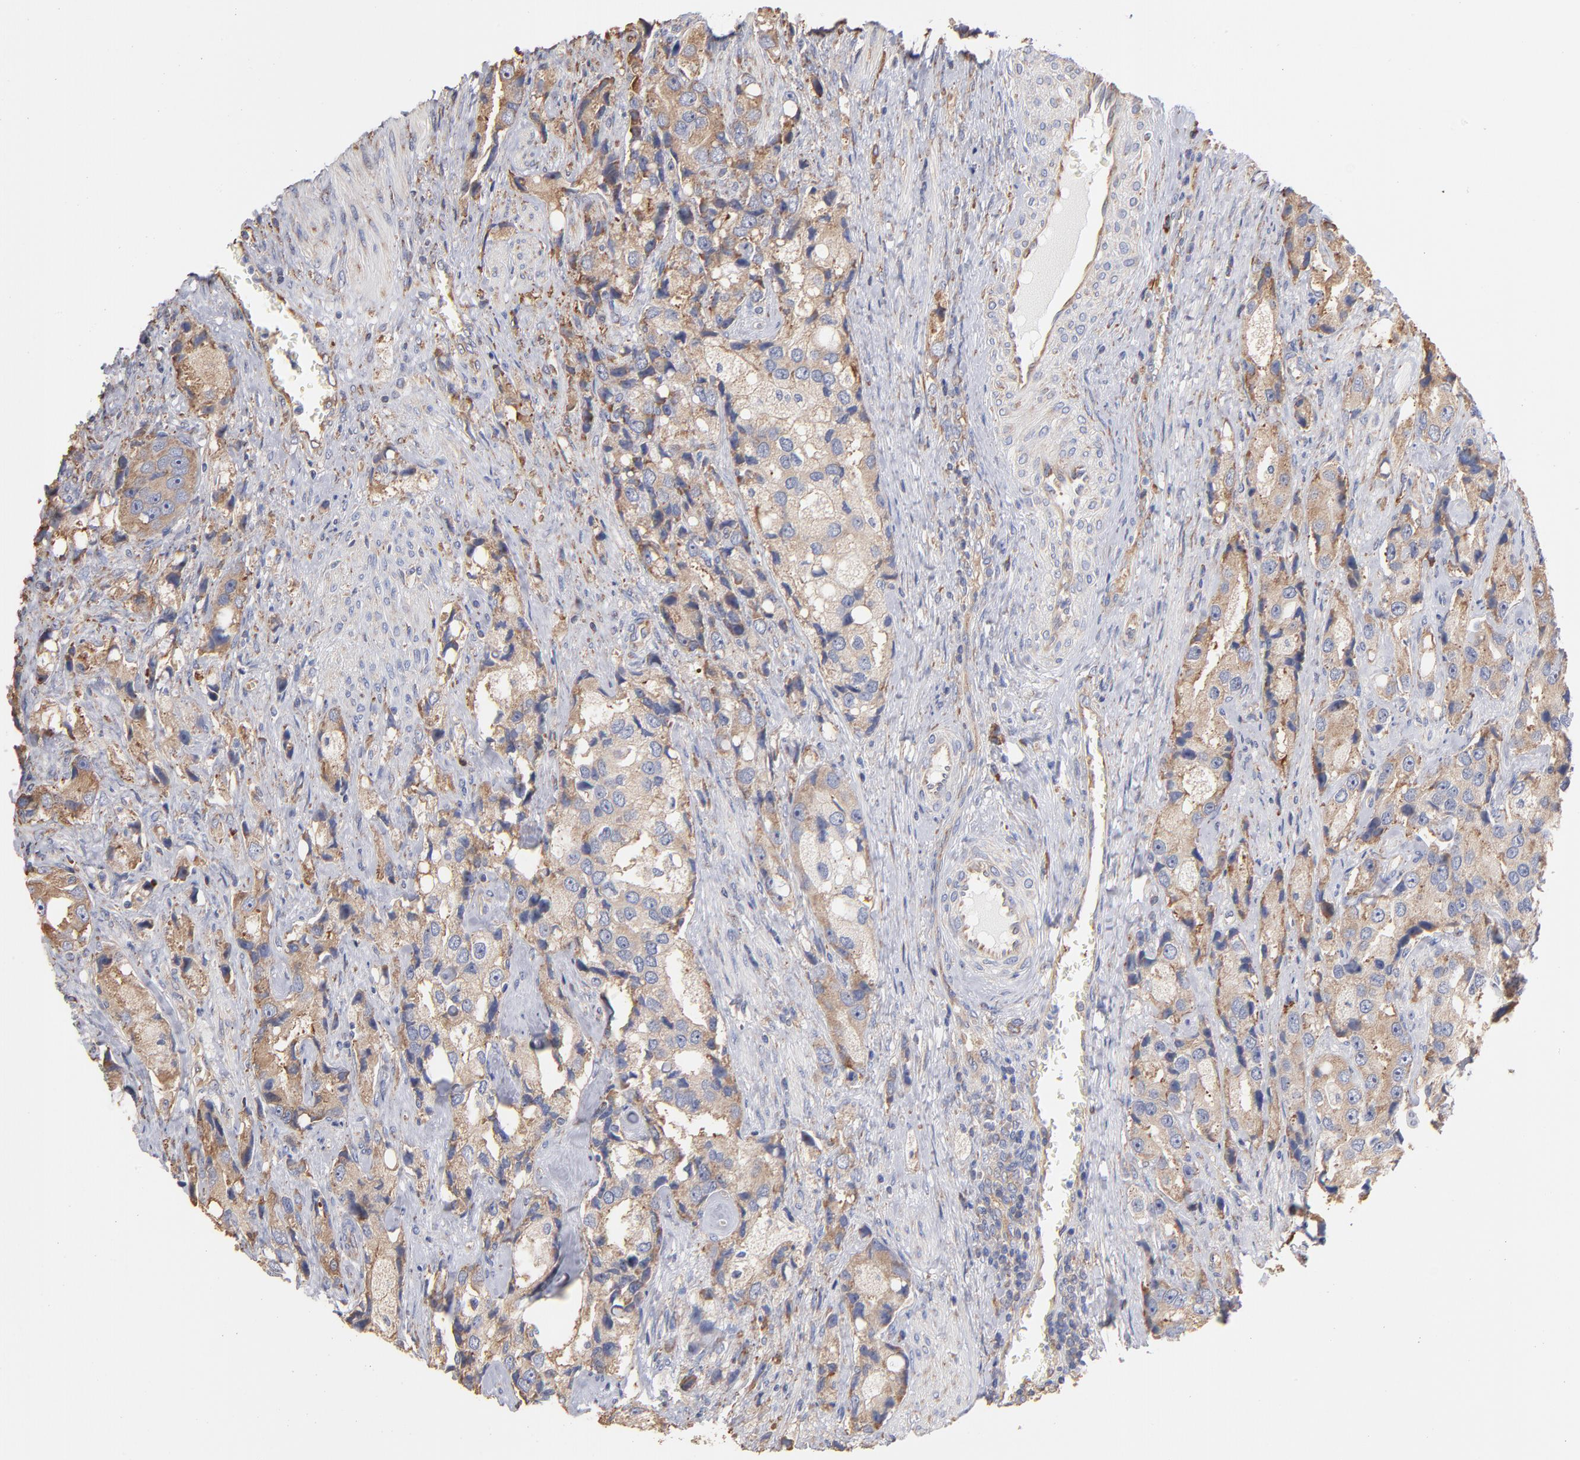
{"staining": {"intensity": "weak", "quantity": ">75%", "location": "cytoplasmic/membranous"}, "tissue": "prostate cancer", "cell_type": "Tumor cells", "image_type": "cancer", "snomed": [{"axis": "morphology", "description": "Adenocarcinoma, High grade"}, {"axis": "topography", "description": "Prostate"}], "caption": "A high-resolution histopathology image shows immunohistochemistry staining of prostate cancer (high-grade adenocarcinoma), which shows weak cytoplasmic/membranous staining in approximately >75% of tumor cells.", "gene": "RPL9", "patient": {"sex": "male", "age": 63}}